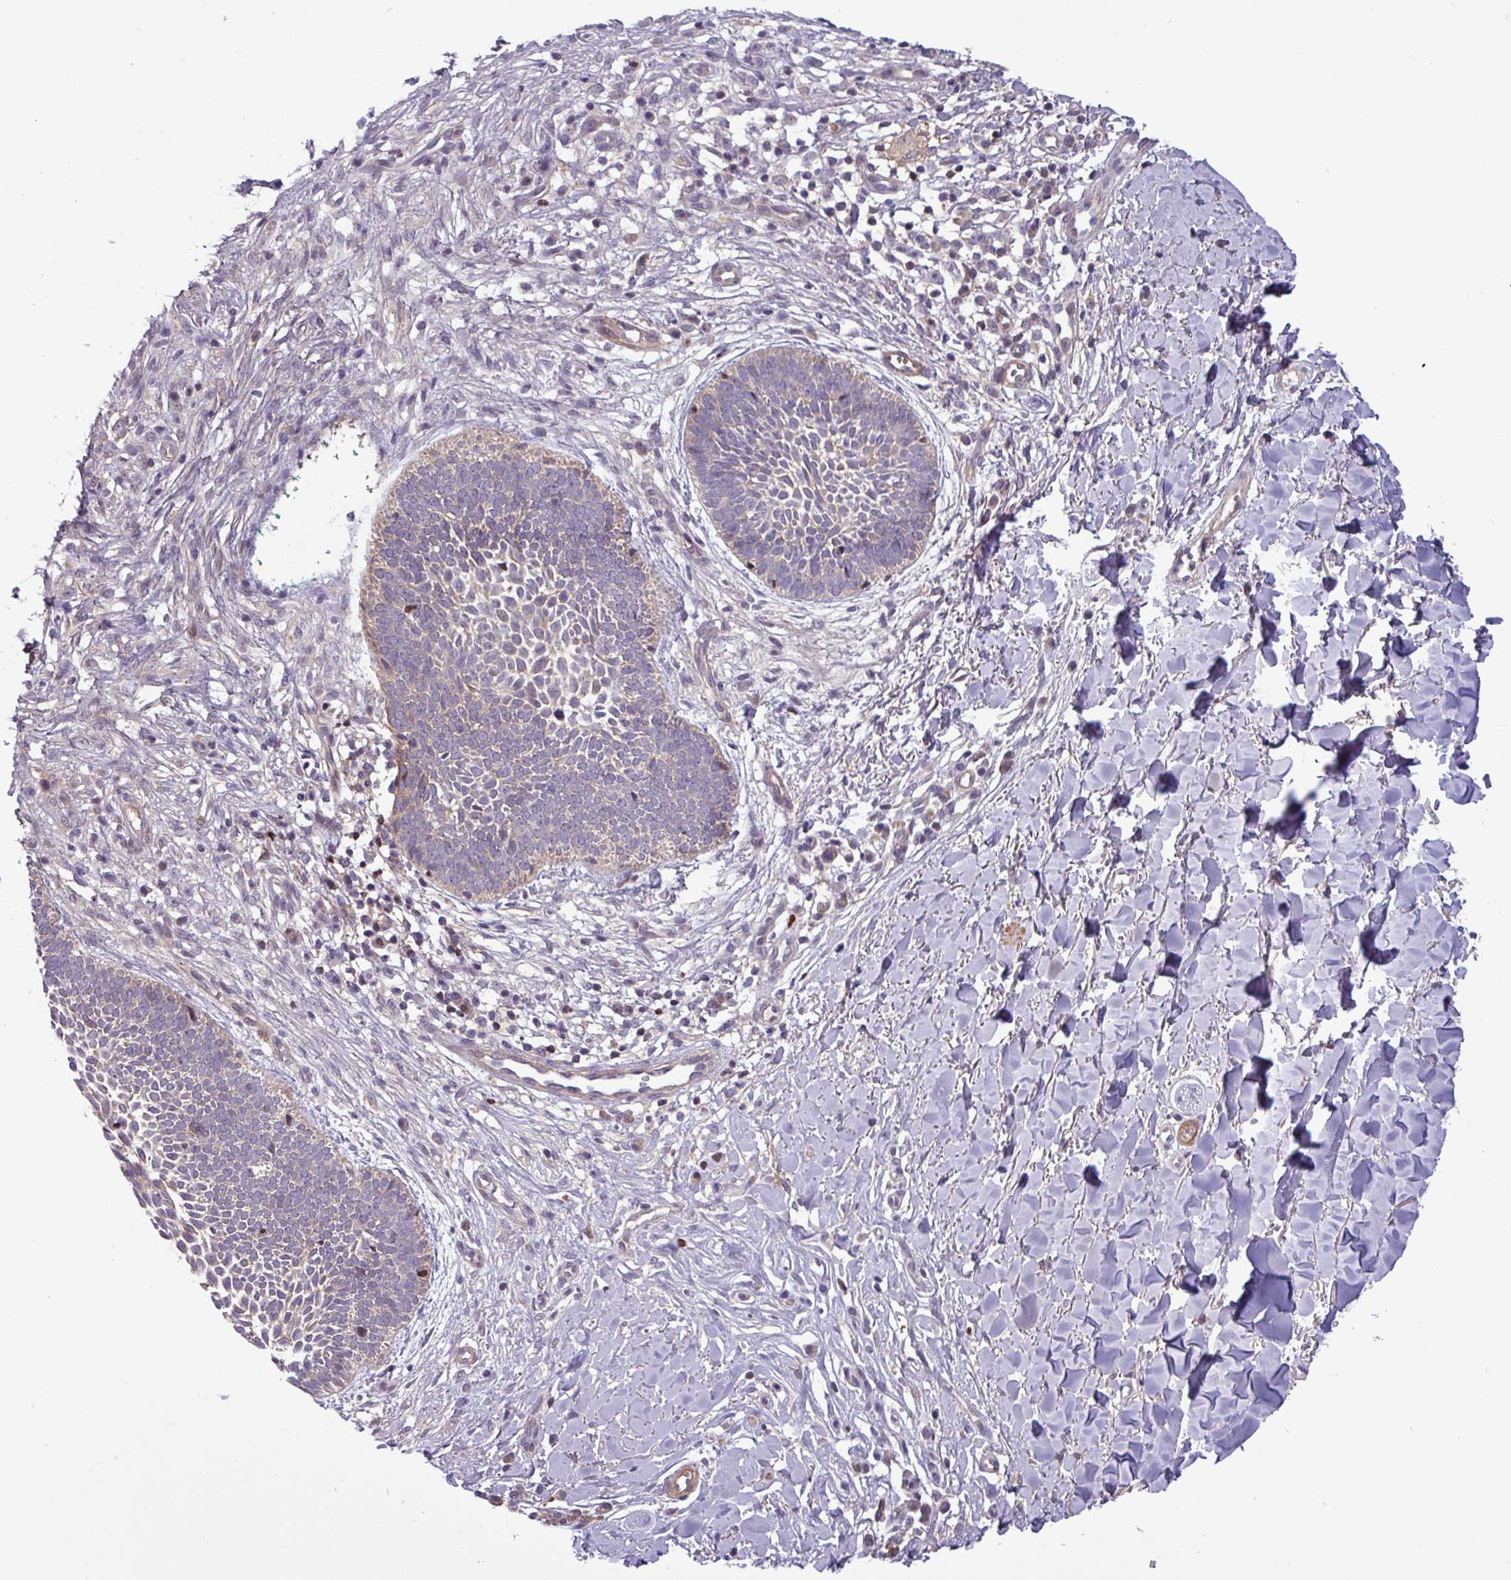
{"staining": {"intensity": "negative", "quantity": "none", "location": "none"}, "tissue": "skin cancer", "cell_type": "Tumor cells", "image_type": "cancer", "snomed": [{"axis": "morphology", "description": "Basal cell carcinoma"}, {"axis": "topography", "description": "Skin"}], "caption": "Image shows no significant protein positivity in tumor cells of skin cancer. Nuclei are stained in blue.", "gene": "PCED1A", "patient": {"sex": "male", "age": 49}}